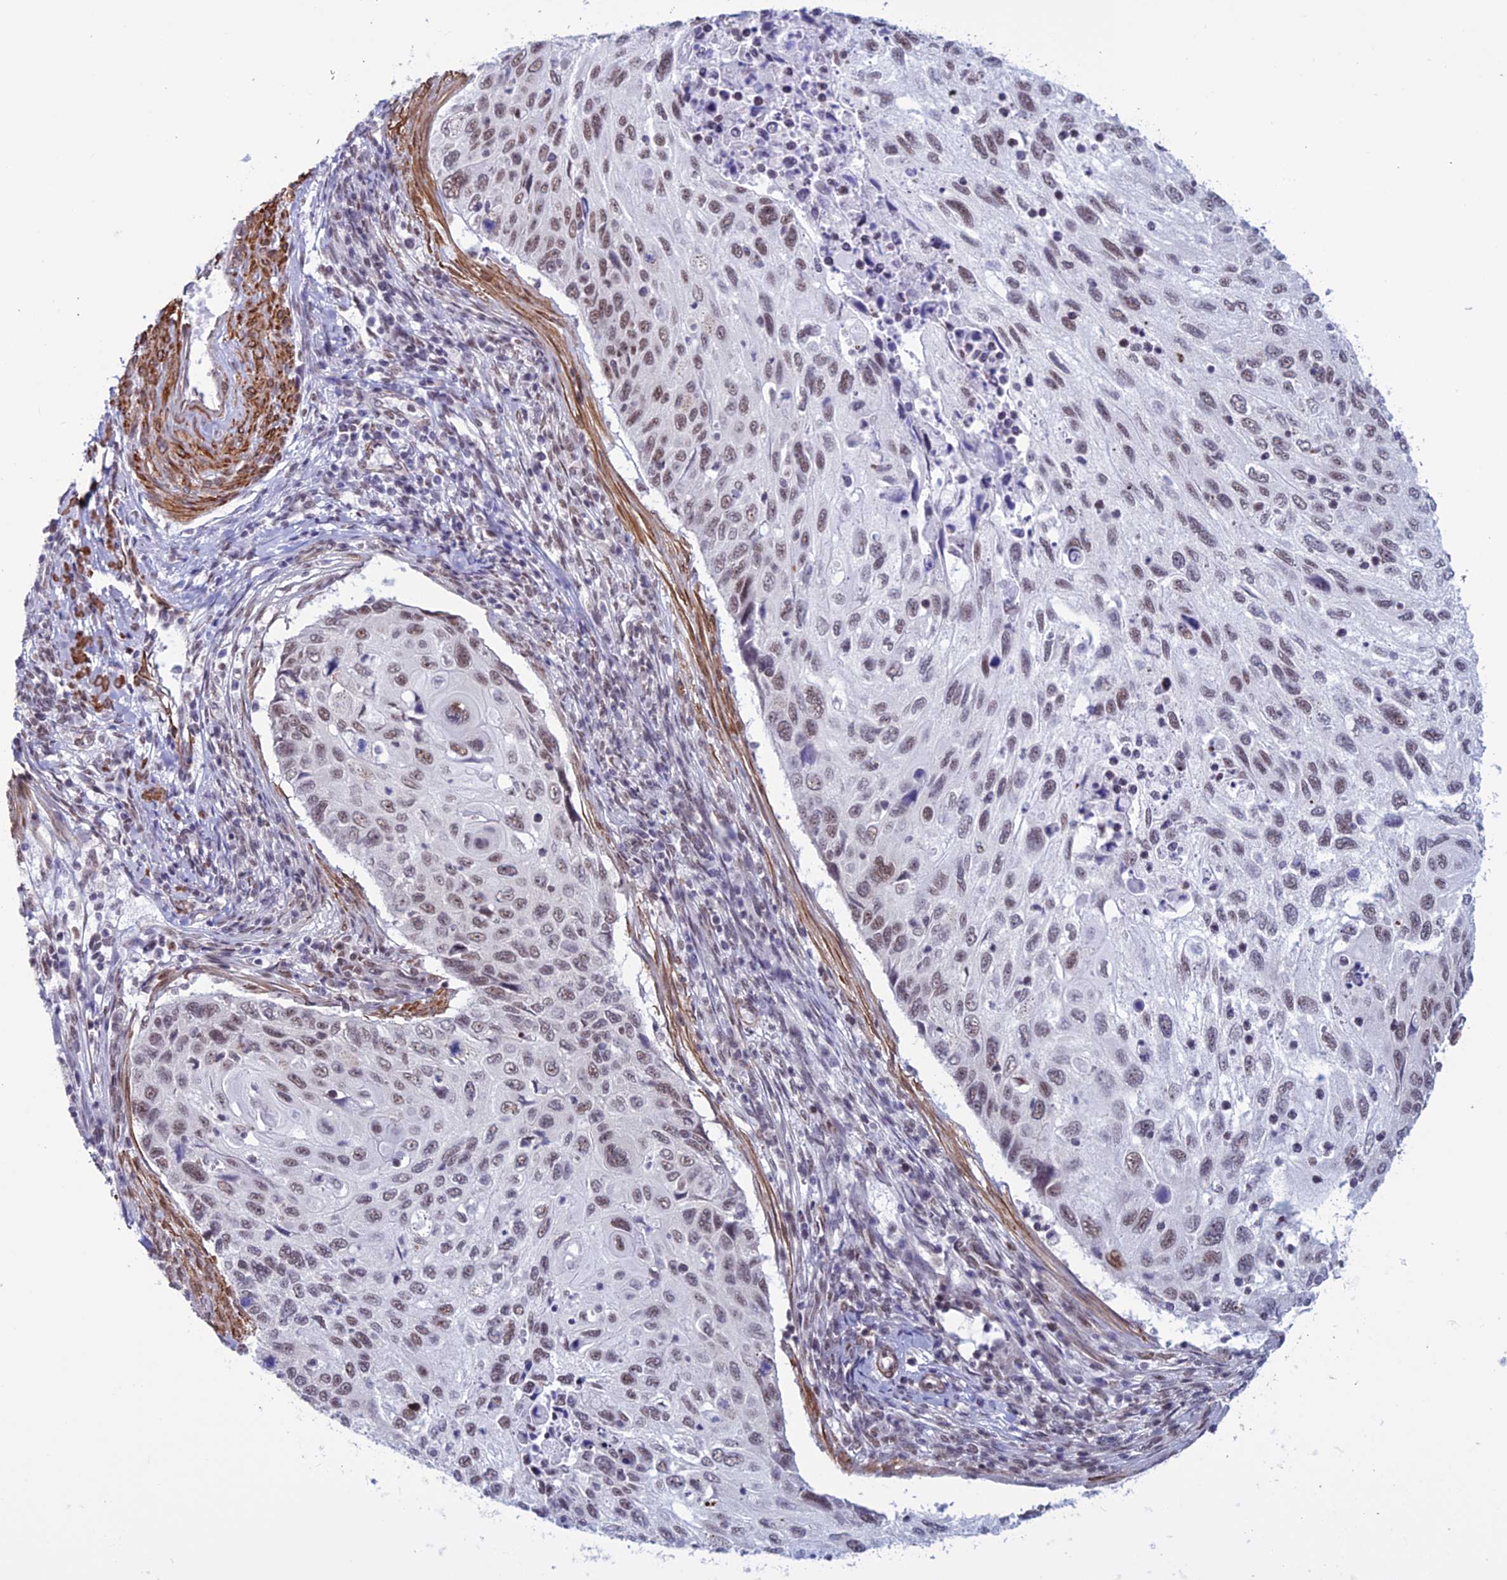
{"staining": {"intensity": "moderate", "quantity": ">75%", "location": "nuclear"}, "tissue": "cervical cancer", "cell_type": "Tumor cells", "image_type": "cancer", "snomed": [{"axis": "morphology", "description": "Squamous cell carcinoma, NOS"}, {"axis": "topography", "description": "Cervix"}], "caption": "The image exhibits a brown stain indicating the presence of a protein in the nuclear of tumor cells in cervical cancer. The staining is performed using DAB brown chromogen to label protein expression. The nuclei are counter-stained blue using hematoxylin.", "gene": "U2AF1", "patient": {"sex": "female", "age": 70}}